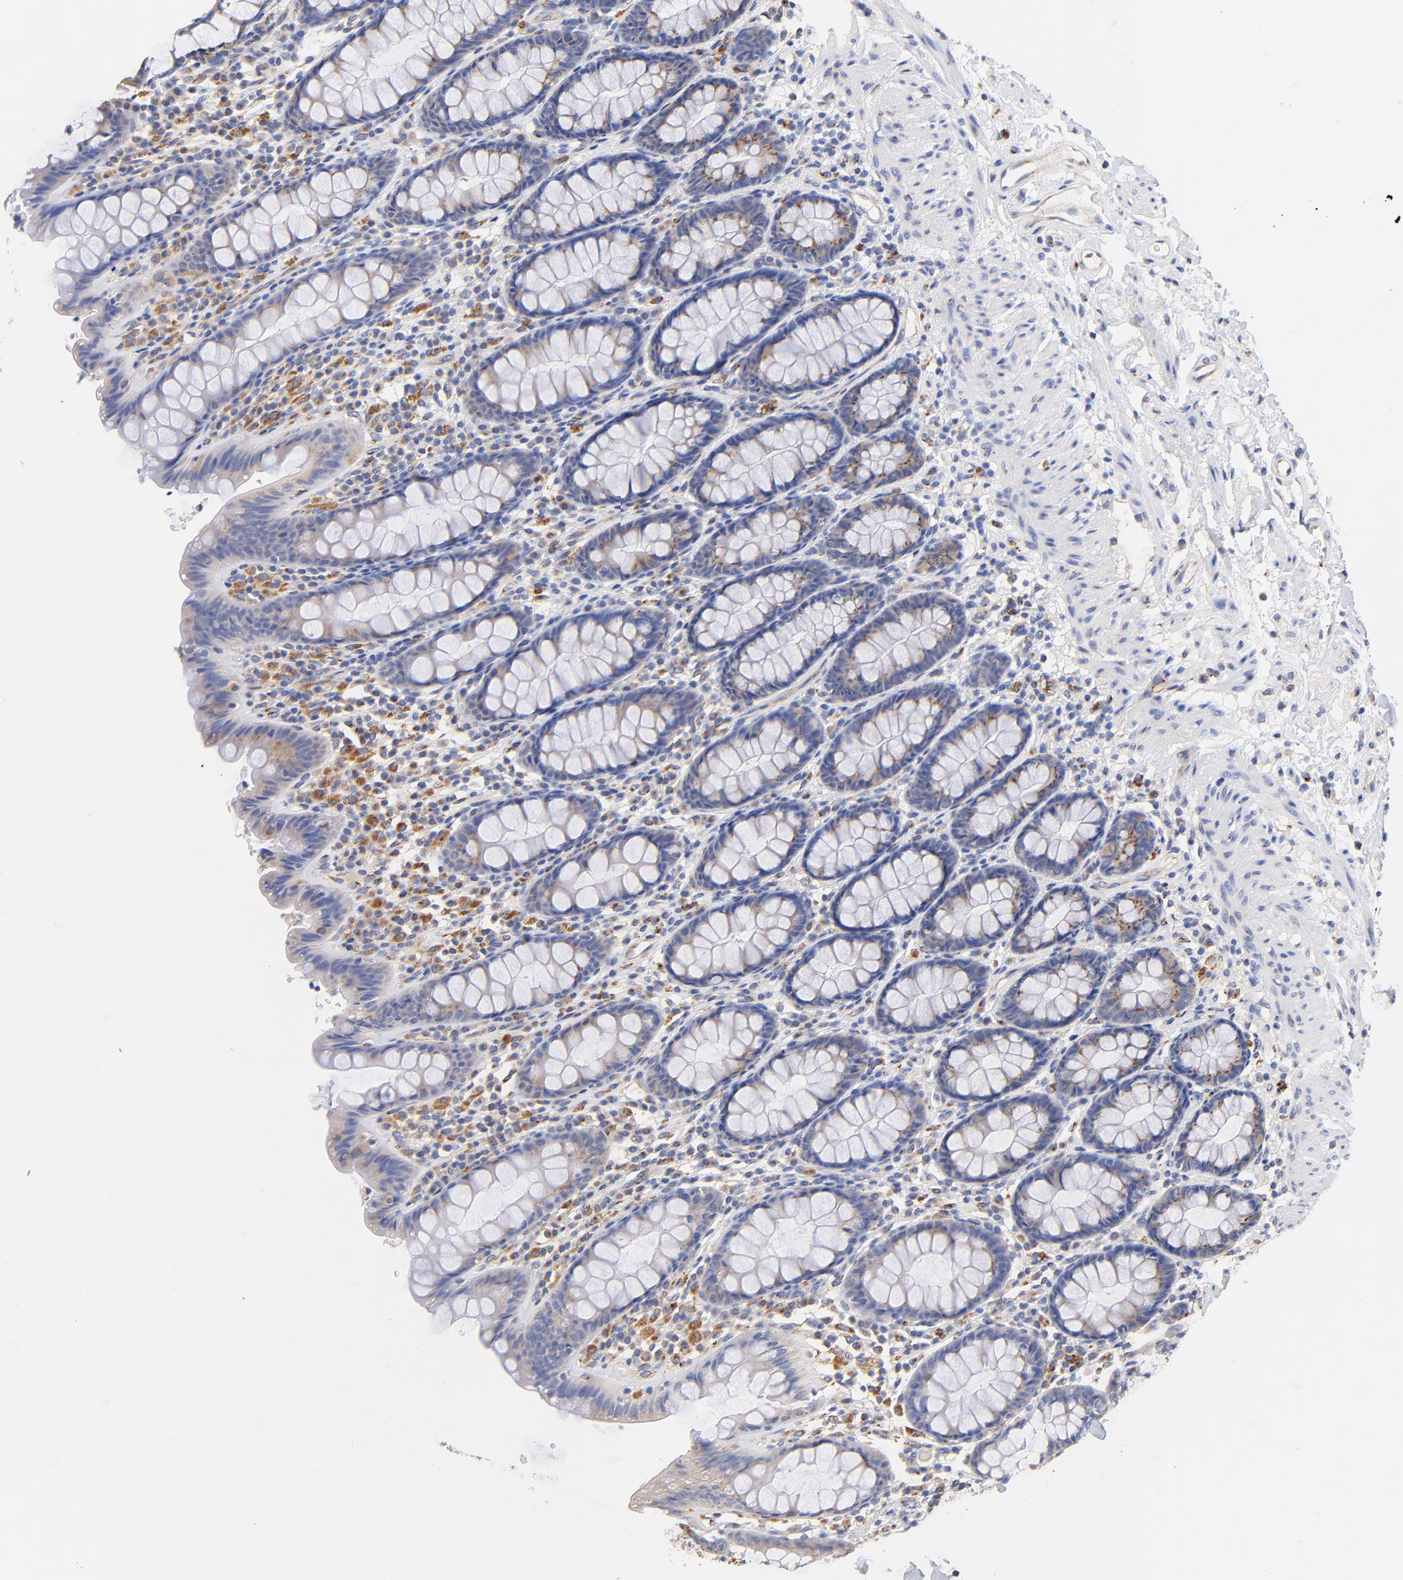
{"staining": {"intensity": "moderate", "quantity": "25%-75%", "location": "cytoplasmic/membranous"}, "tissue": "rectum", "cell_type": "Glandular cells", "image_type": "normal", "snomed": [{"axis": "morphology", "description": "Normal tissue, NOS"}, {"axis": "topography", "description": "Rectum"}], "caption": "A micrograph of rectum stained for a protein shows moderate cytoplasmic/membranous brown staining in glandular cells. The protein is stained brown, and the nuclei are stained in blue (DAB (3,3'-diaminobenzidine) IHC with brightfield microscopy, high magnification).", "gene": "FMNL3", "patient": {"sex": "male", "age": 92}}